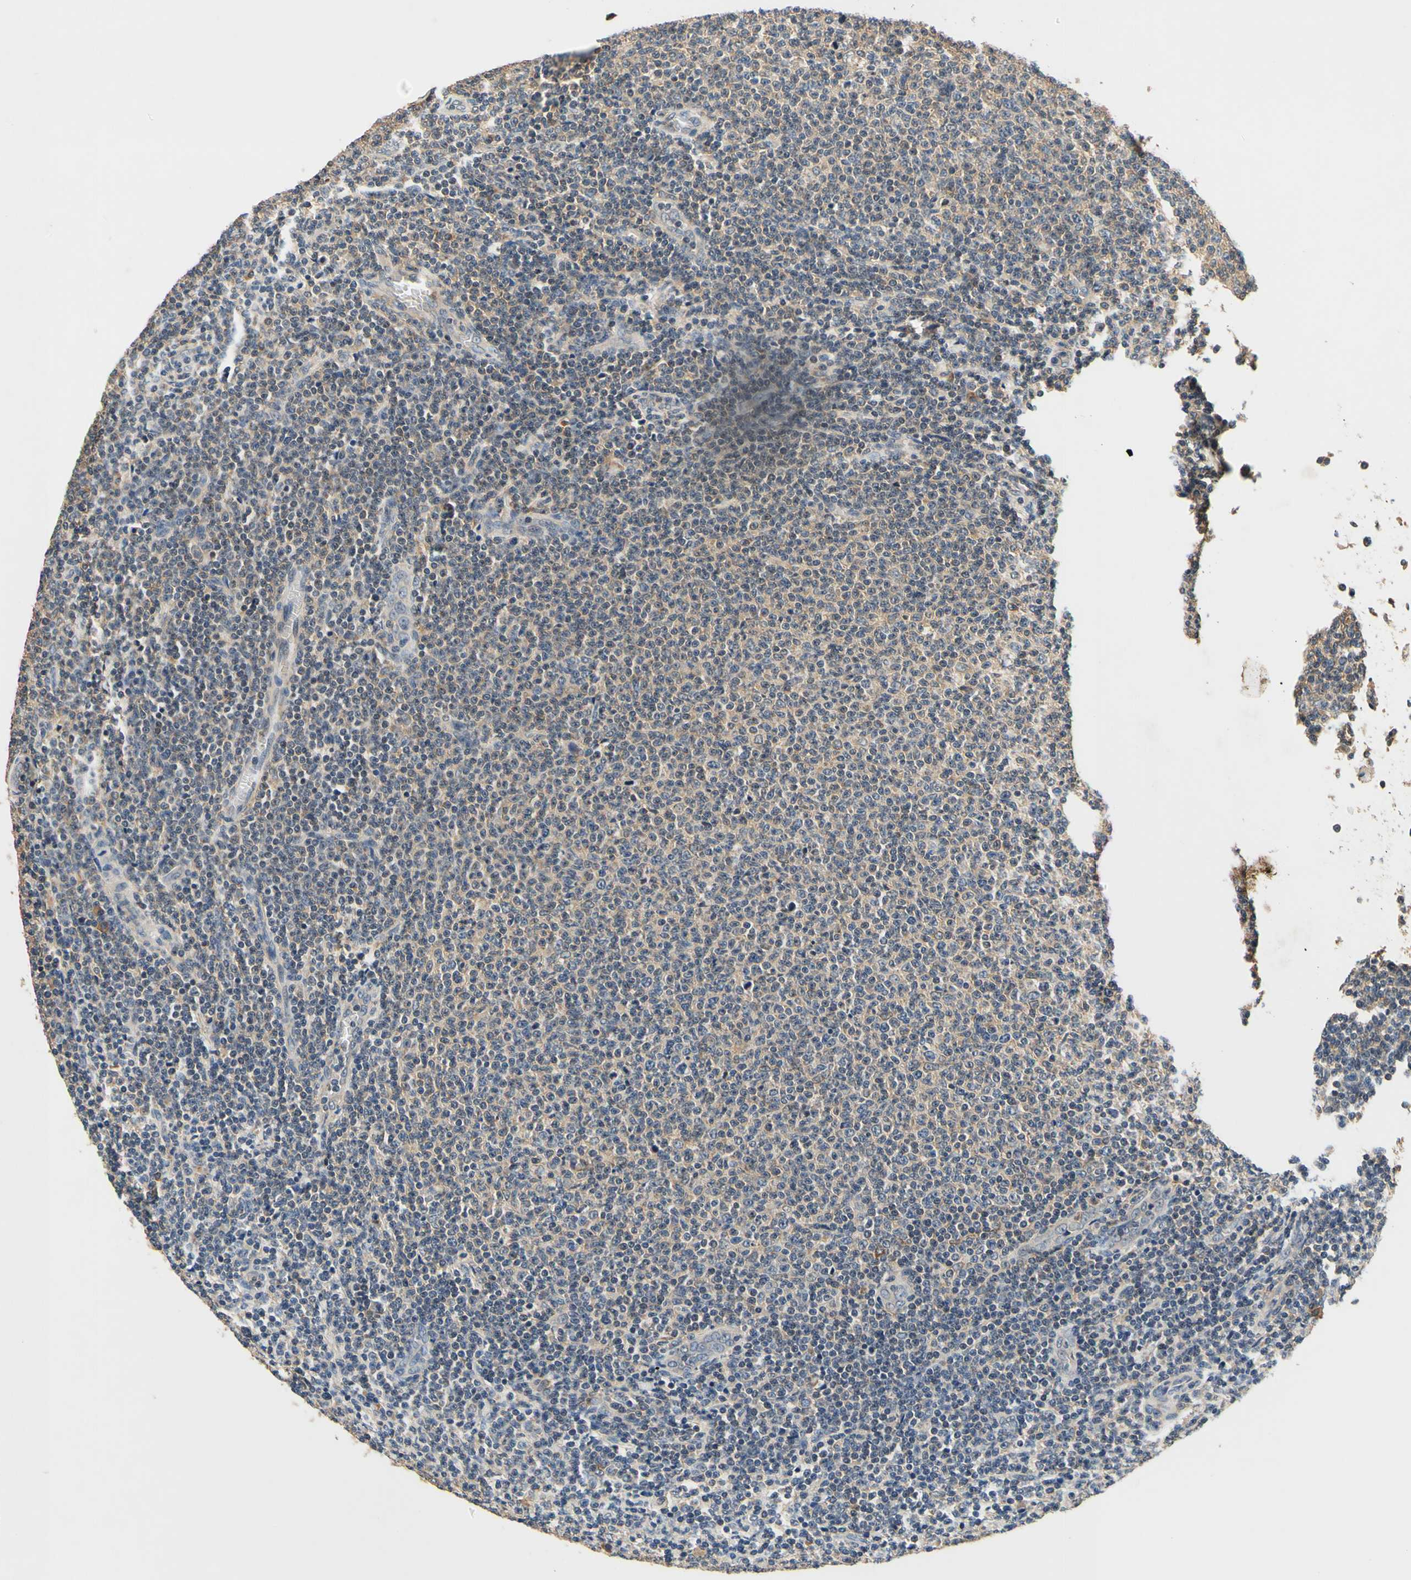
{"staining": {"intensity": "weak", "quantity": "<25%", "location": "cytoplasmic/membranous"}, "tissue": "lymphoma", "cell_type": "Tumor cells", "image_type": "cancer", "snomed": [{"axis": "morphology", "description": "Malignant lymphoma, non-Hodgkin's type, Low grade"}, {"axis": "topography", "description": "Lymph node"}], "caption": "This histopathology image is of malignant lymphoma, non-Hodgkin's type (low-grade) stained with immunohistochemistry to label a protein in brown with the nuclei are counter-stained blue. There is no expression in tumor cells.", "gene": "PLA2G4A", "patient": {"sex": "male", "age": 66}}